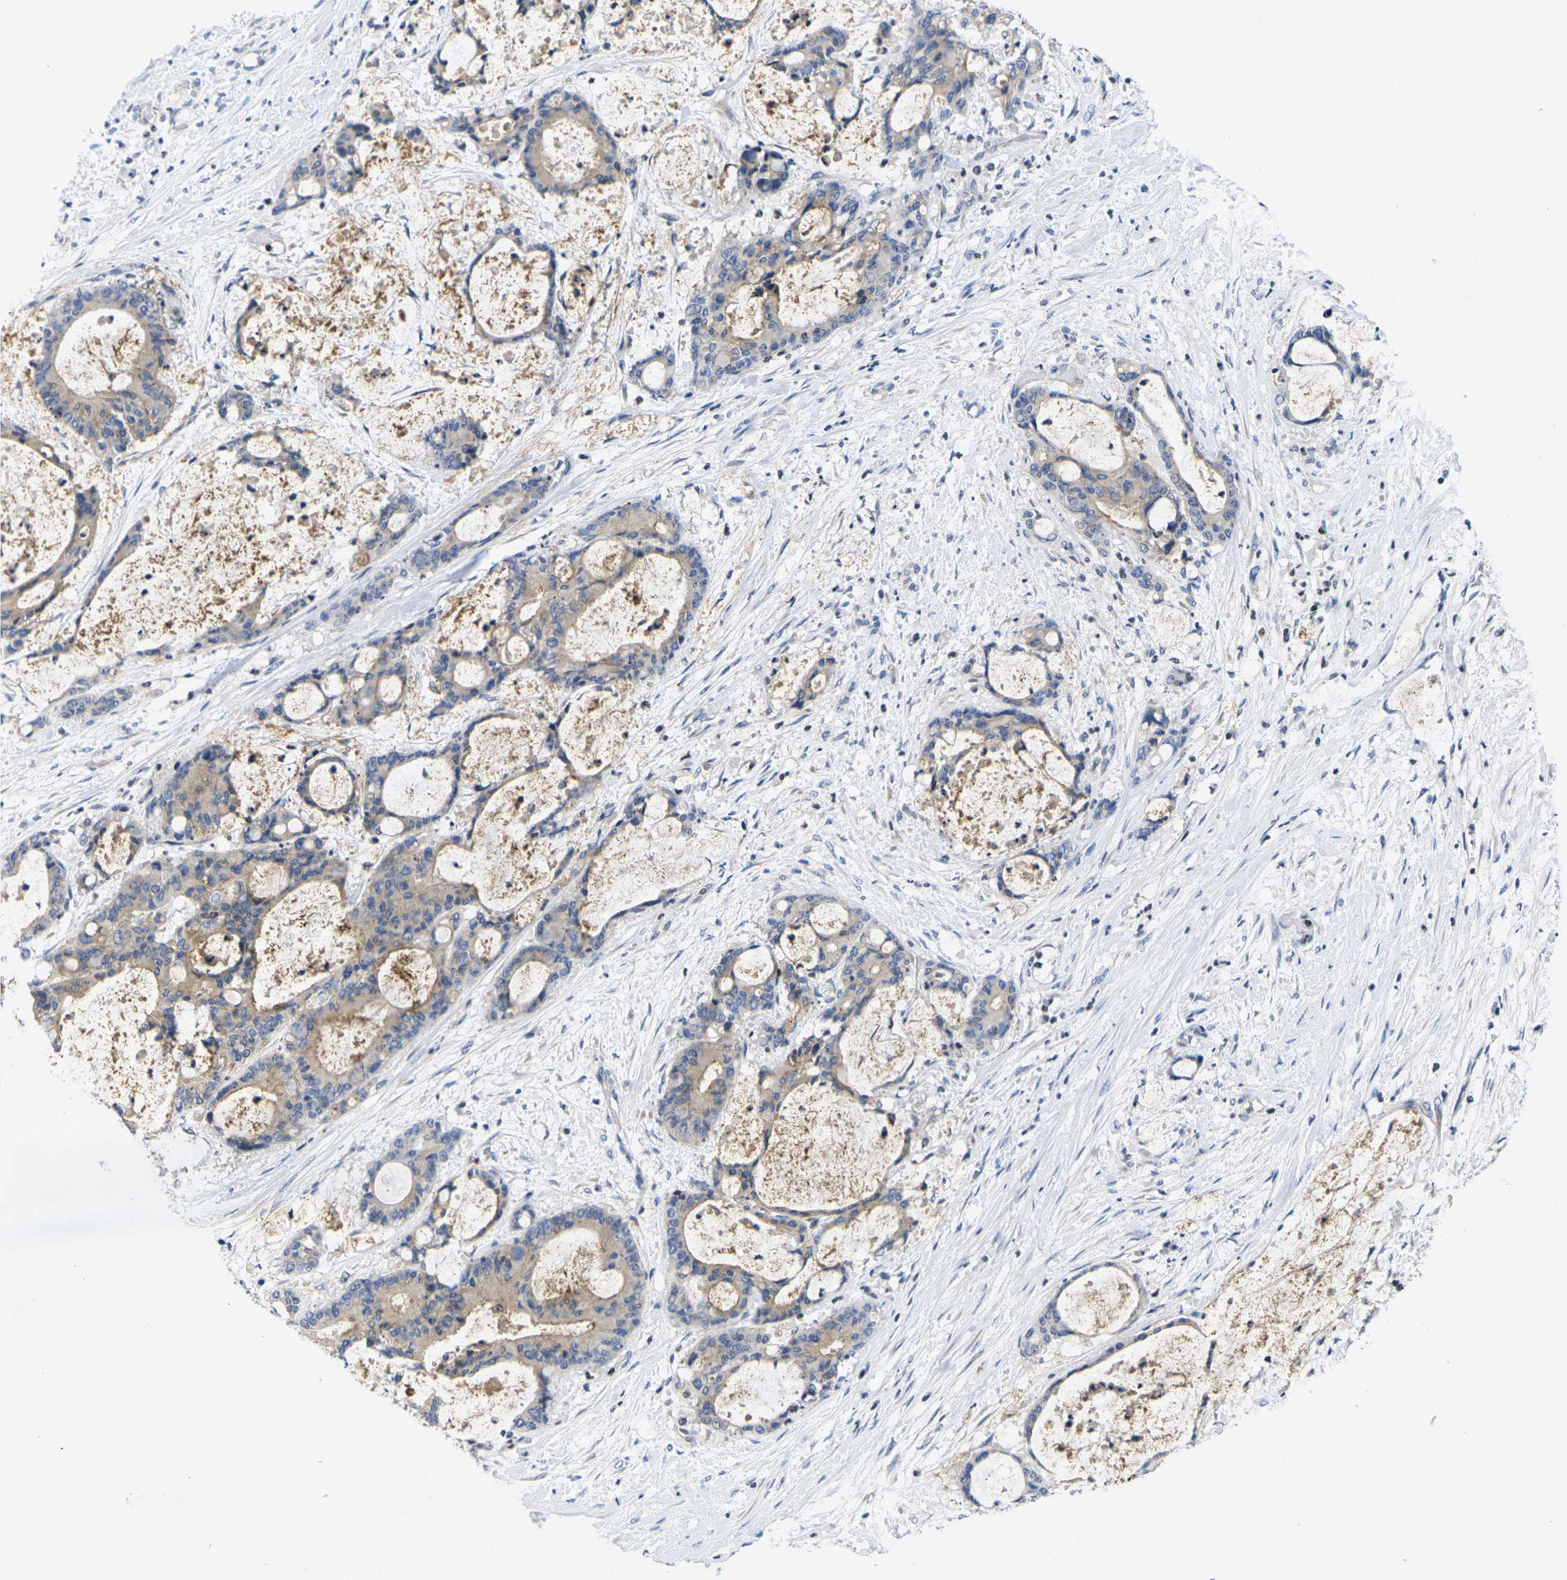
{"staining": {"intensity": "weak", "quantity": "<25%", "location": "cytoplasmic/membranous"}, "tissue": "liver cancer", "cell_type": "Tumor cells", "image_type": "cancer", "snomed": [{"axis": "morphology", "description": "Cholangiocarcinoma"}, {"axis": "topography", "description": "Liver"}], "caption": "Immunohistochemistry (IHC) image of neoplastic tissue: human liver cancer stained with DAB (3,3'-diaminobenzidine) reveals no significant protein expression in tumor cells.", "gene": "IKZF1", "patient": {"sex": "female", "age": 73}}